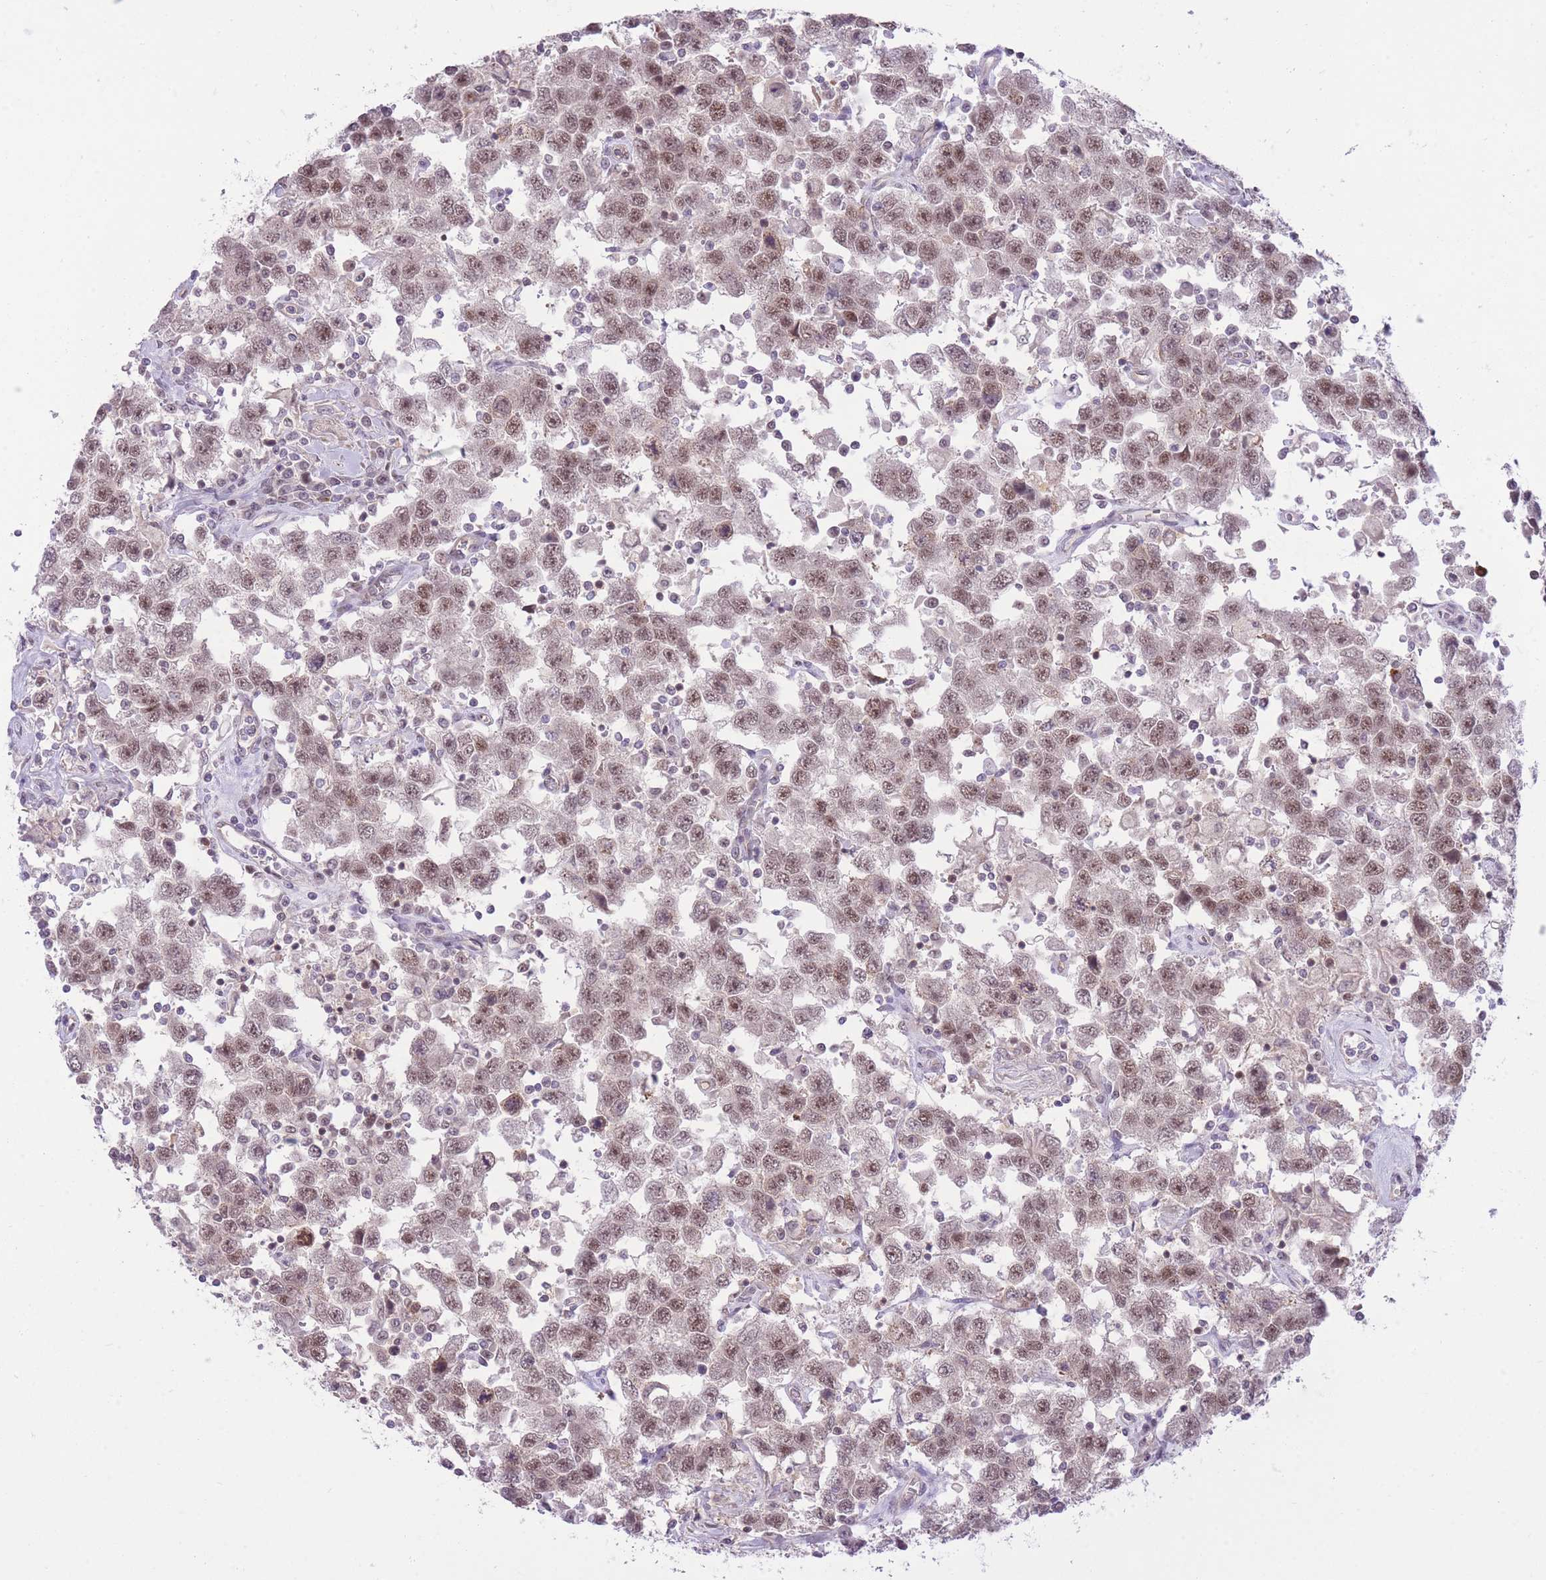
{"staining": {"intensity": "weak", "quantity": ">75%", "location": "nuclear"}, "tissue": "testis cancer", "cell_type": "Tumor cells", "image_type": "cancer", "snomed": [{"axis": "morphology", "description": "Seminoma, NOS"}, {"axis": "topography", "description": "Testis"}], "caption": "Testis cancer (seminoma) stained for a protein demonstrates weak nuclear positivity in tumor cells. The staining was performed using DAB to visualize the protein expression in brown, while the nuclei were stained in blue with hematoxylin (Magnification: 20x).", "gene": "ELL", "patient": {"sex": "male", "age": 41}}